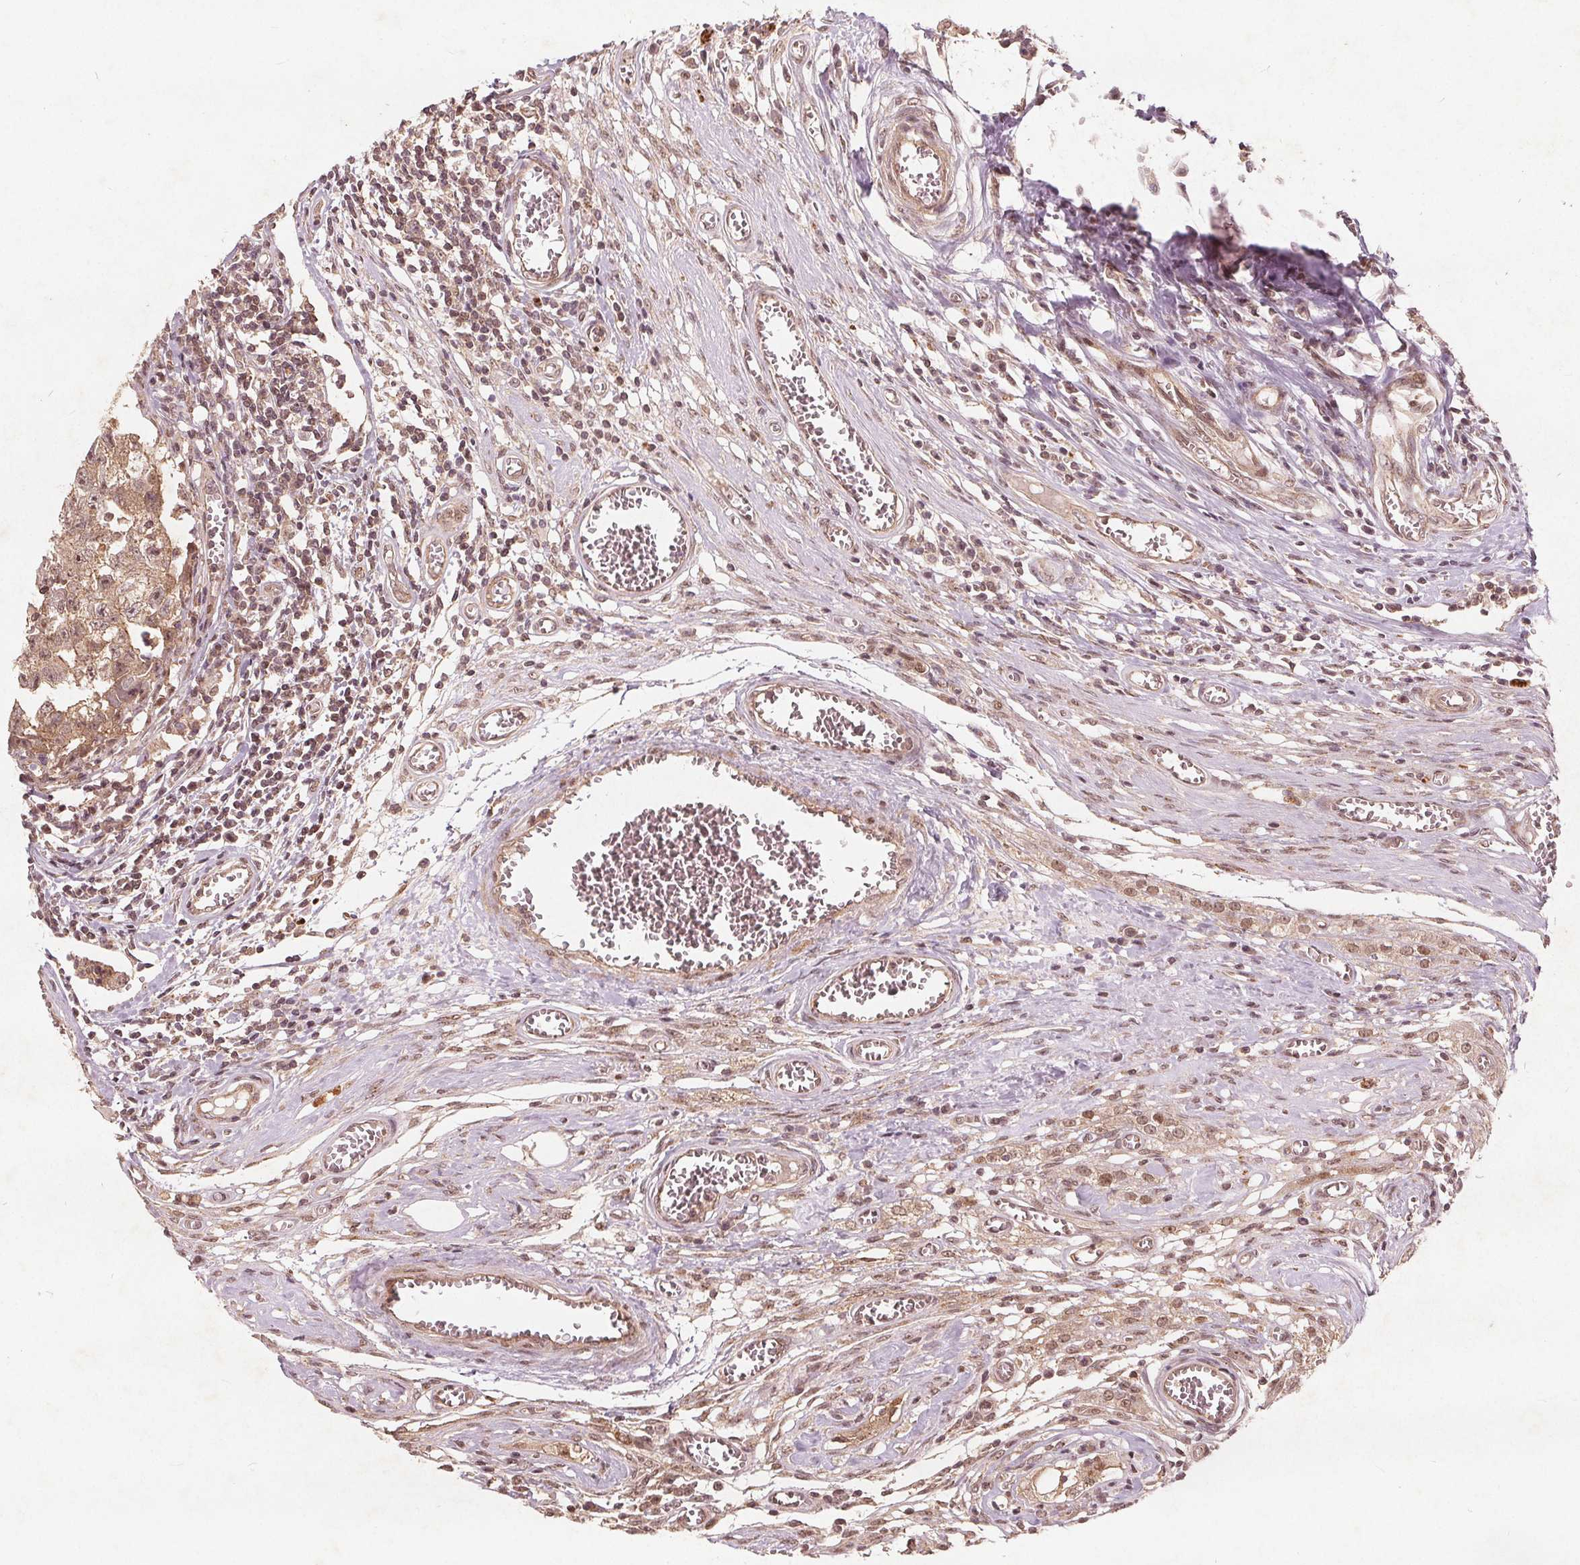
{"staining": {"intensity": "weak", "quantity": ">75%", "location": "cytoplasmic/membranous,nuclear"}, "tissue": "testis cancer", "cell_type": "Tumor cells", "image_type": "cancer", "snomed": [{"axis": "morphology", "description": "Carcinoma, Embryonal, NOS"}, {"axis": "topography", "description": "Testis"}], "caption": "Testis cancer stained with DAB (3,3'-diaminobenzidine) immunohistochemistry (IHC) reveals low levels of weak cytoplasmic/membranous and nuclear positivity in approximately >75% of tumor cells.", "gene": "PPP1CB", "patient": {"sex": "male", "age": 36}}